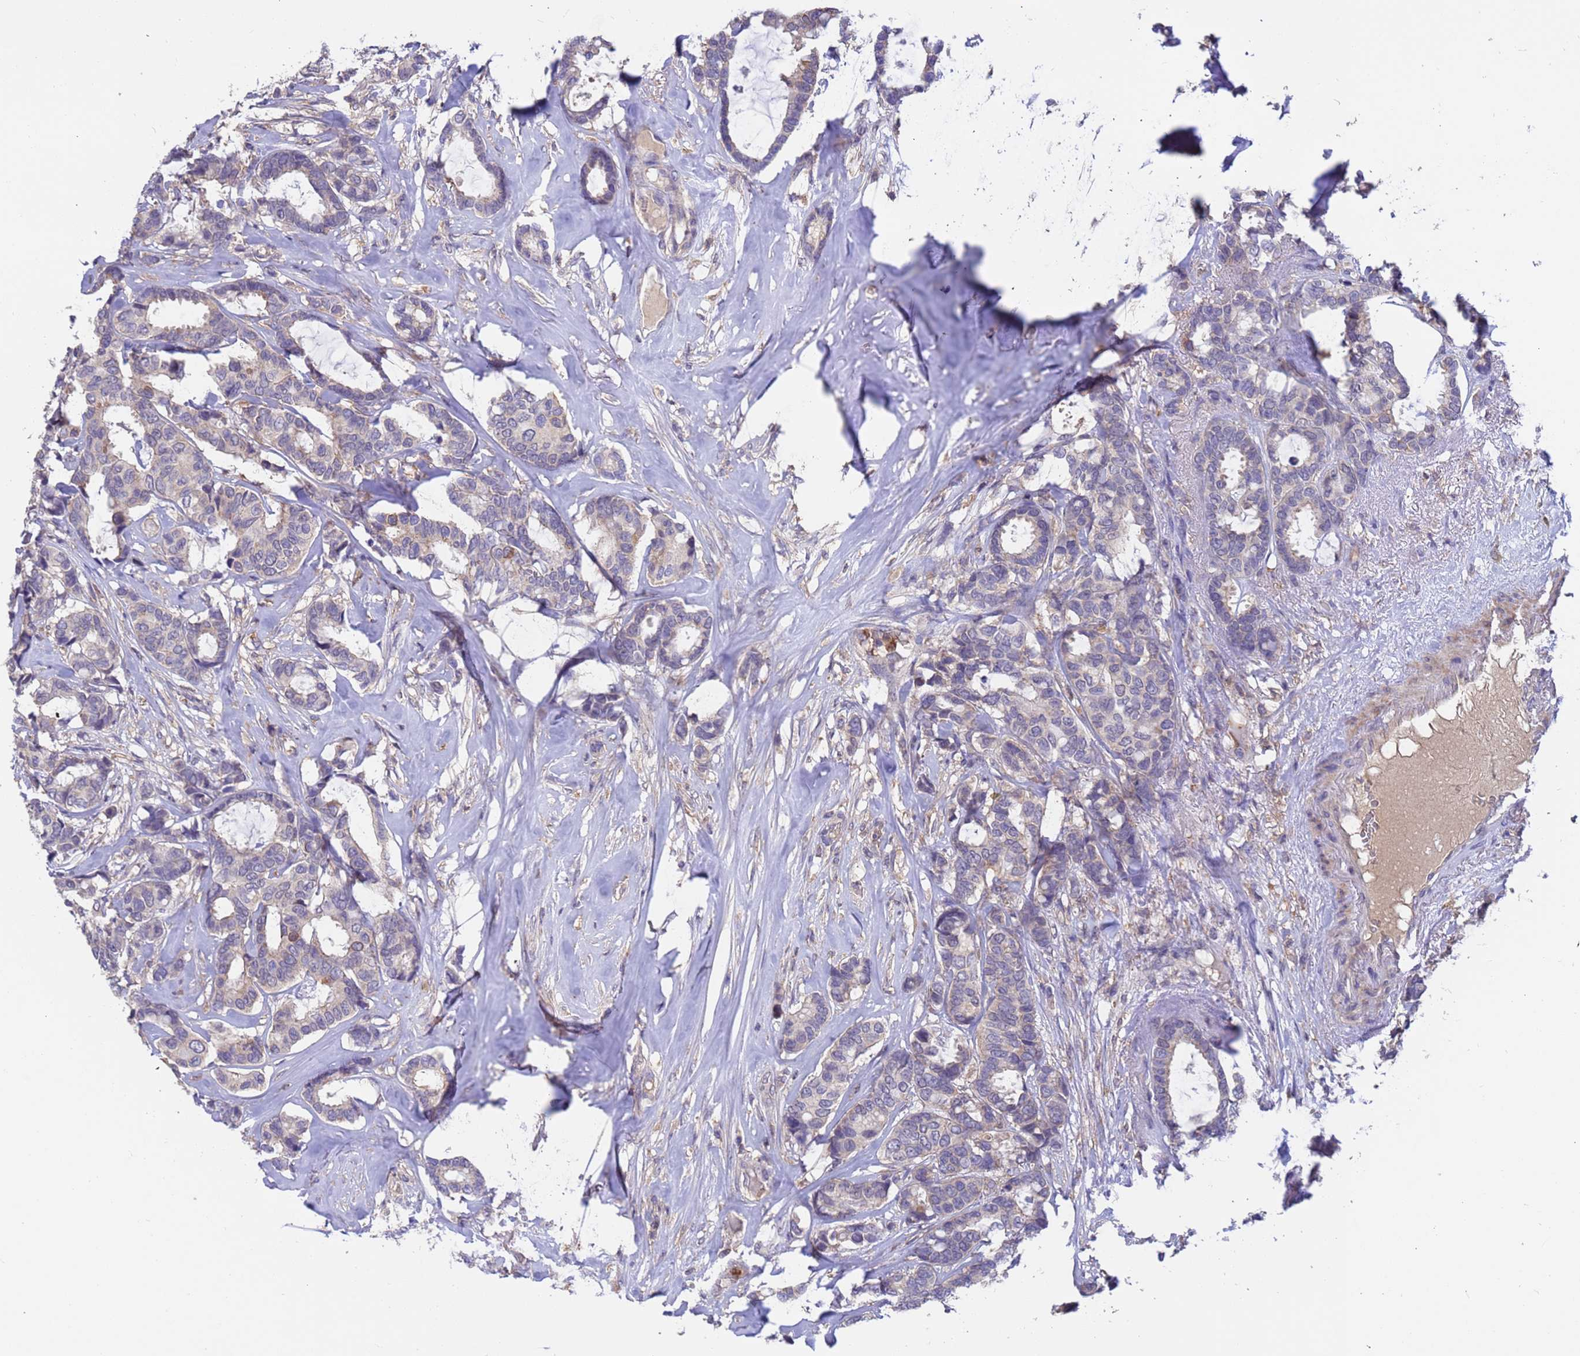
{"staining": {"intensity": "negative", "quantity": "none", "location": "none"}, "tissue": "breast cancer", "cell_type": "Tumor cells", "image_type": "cancer", "snomed": [{"axis": "morphology", "description": "Duct carcinoma"}, {"axis": "topography", "description": "Breast"}], "caption": "A micrograph of human breast infiltrating ductal carcinoma is negative for staining in tumor cells. The staining was performed using DAB to visualize the protein expression in brown, while the nuclei were stained in blue with hematoxylin (Magnification: 20x).", "gene": "AMPD3", "patient": {"sex": "female", "age": 87}}